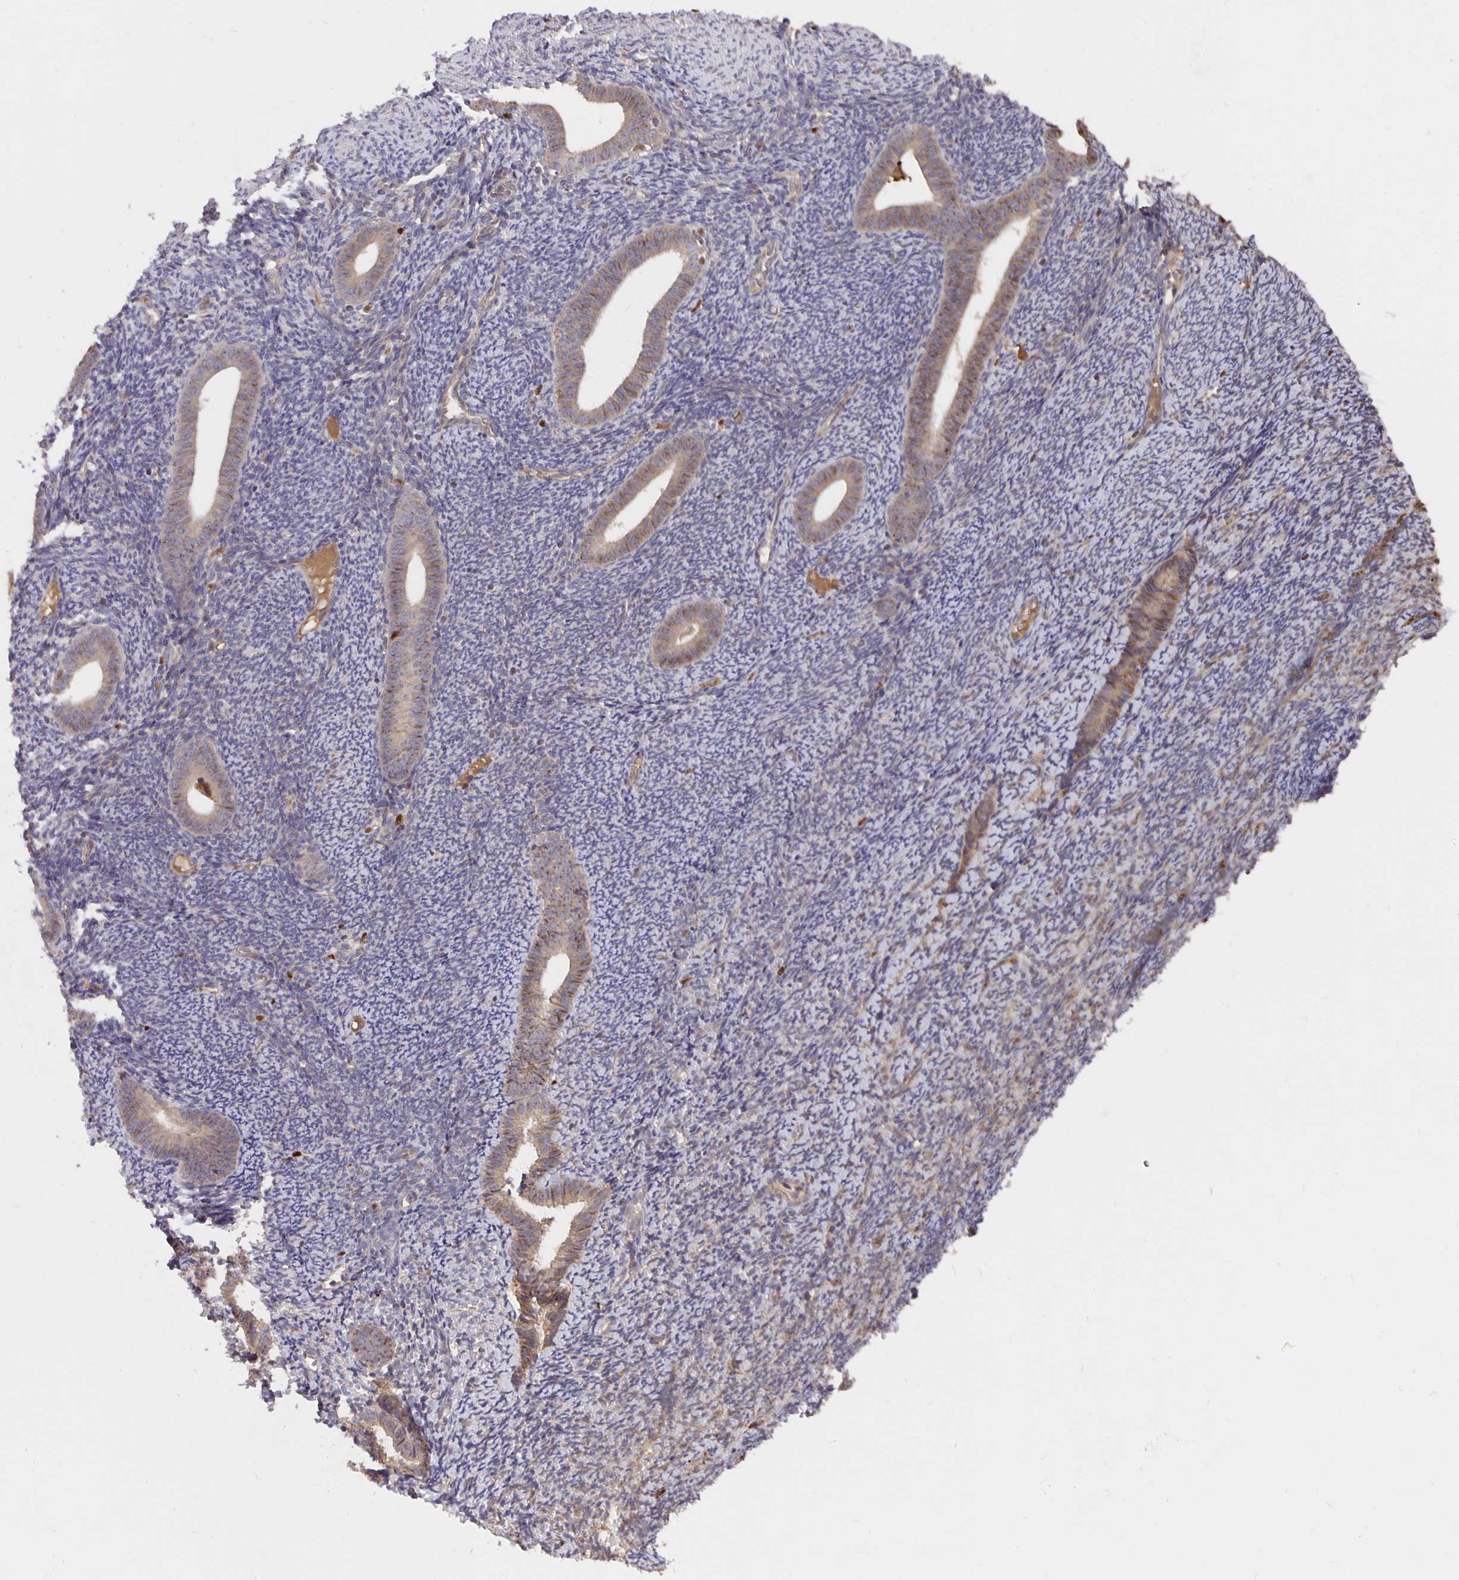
{"staining": {"intensity": "negative", "quantity": "none", "location": "none"}, "tissue": "endometrium", "cell_type": "Cells in endometrial stroma", "image_type": "normal", "snomed": [{"axis": "morphology", "description": "Normal tissue, NOS"}, {"axis": "topography", "description": "Endometrium"}], "caption": "The immunohistochemistry (IHC) photomicrograph has no significant expression in cells in endometrial stroma of endometrium.", "gene": "NOG", "patient": {"sex": "female", "age": 39}}